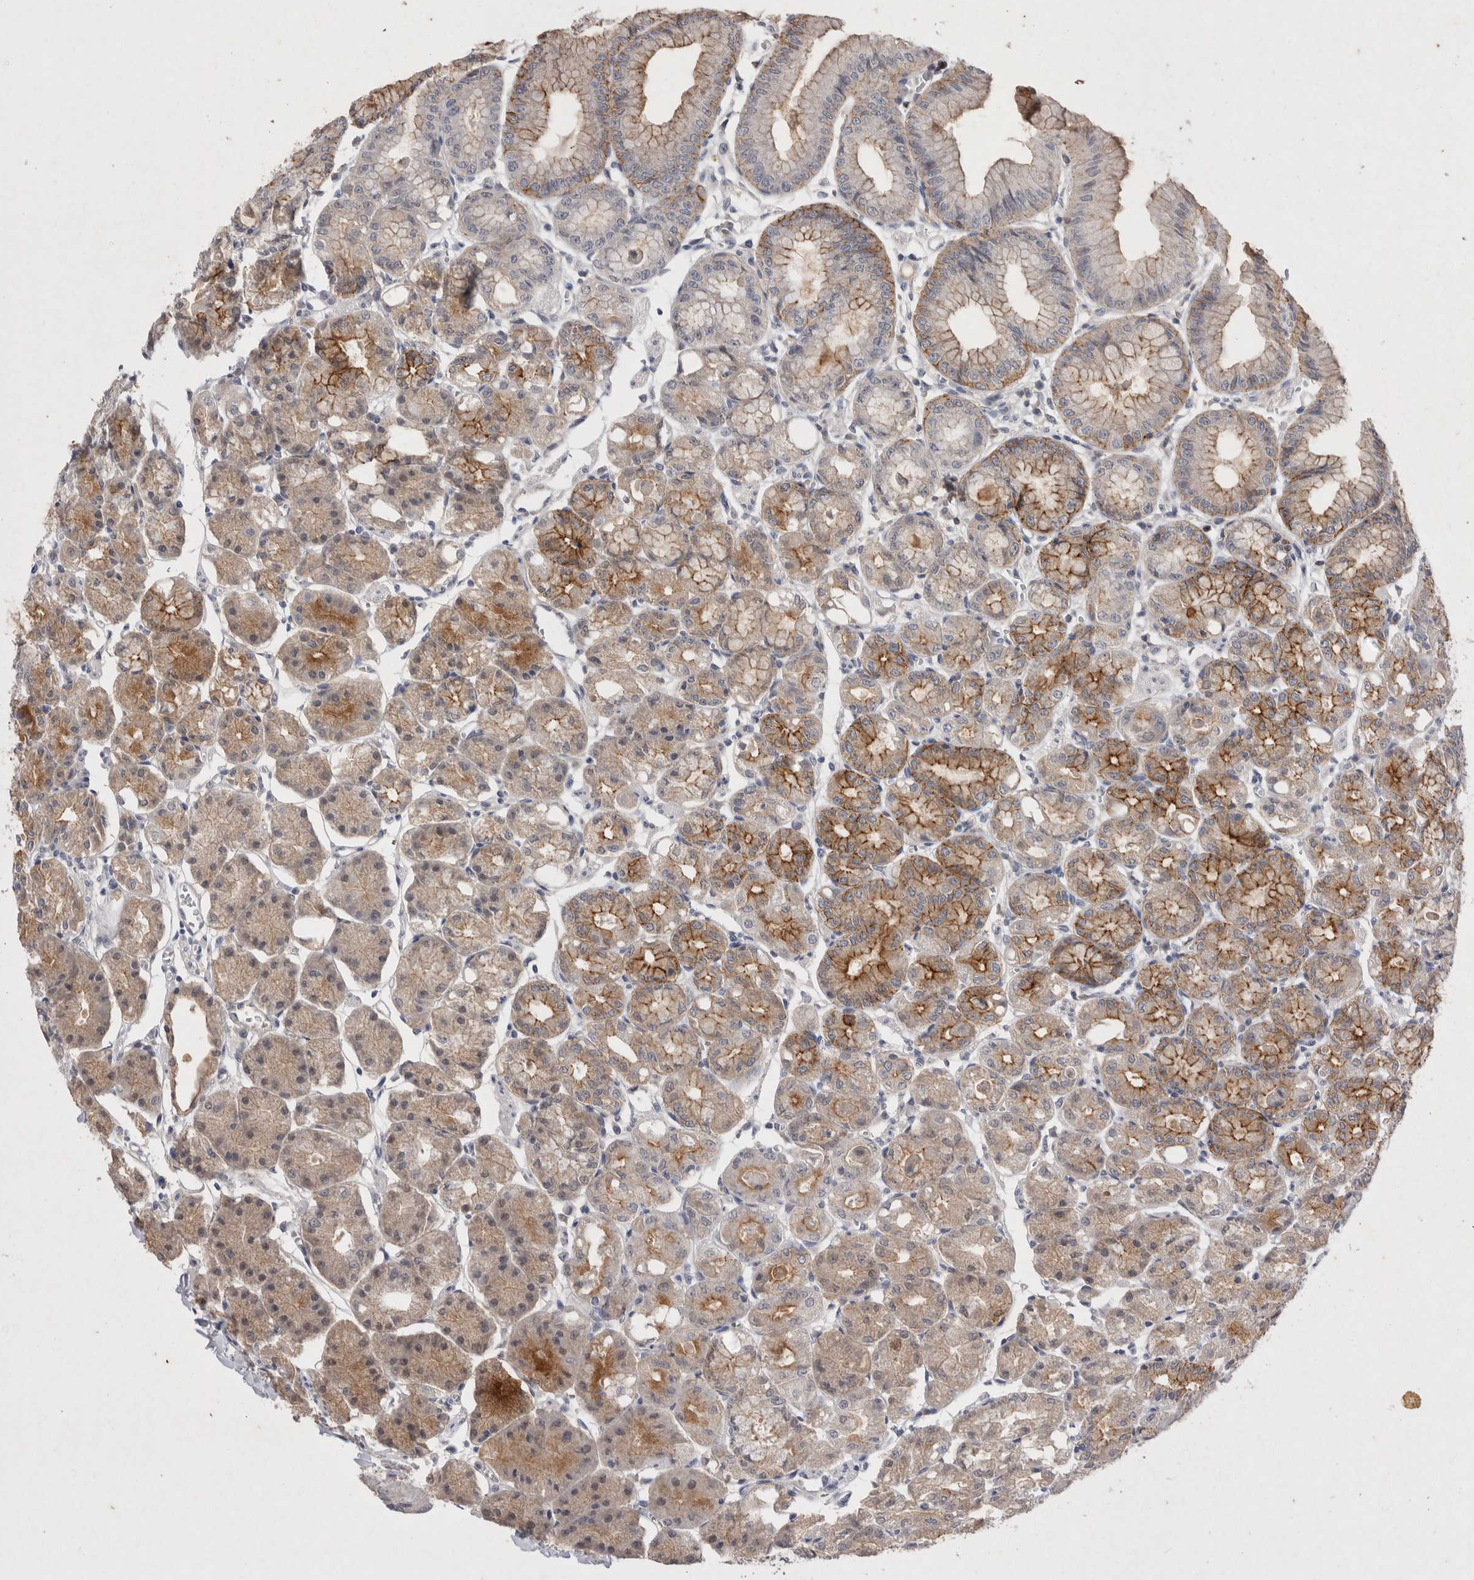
{"staining": {"intensity": "moderate", "quantity": "25%-75%", "location": "cytoplasmic/membranous"}, "tissue": "stomach", "cell_type": "Glandular cells", "image_type": "normal", "snomed": [{"axis": "morphology", "description": "Normal tissue, NOS"}, {"axis": "topography", "description": "Stomach, lower"}], "caption": "Protein staining of unremarkable stomach displays moderate cytoplasmic/membranous positivity in about 25%-75% of glandular cells.", "gene": "RASSF3", "patient": {"sex": "male", "age": 71}}